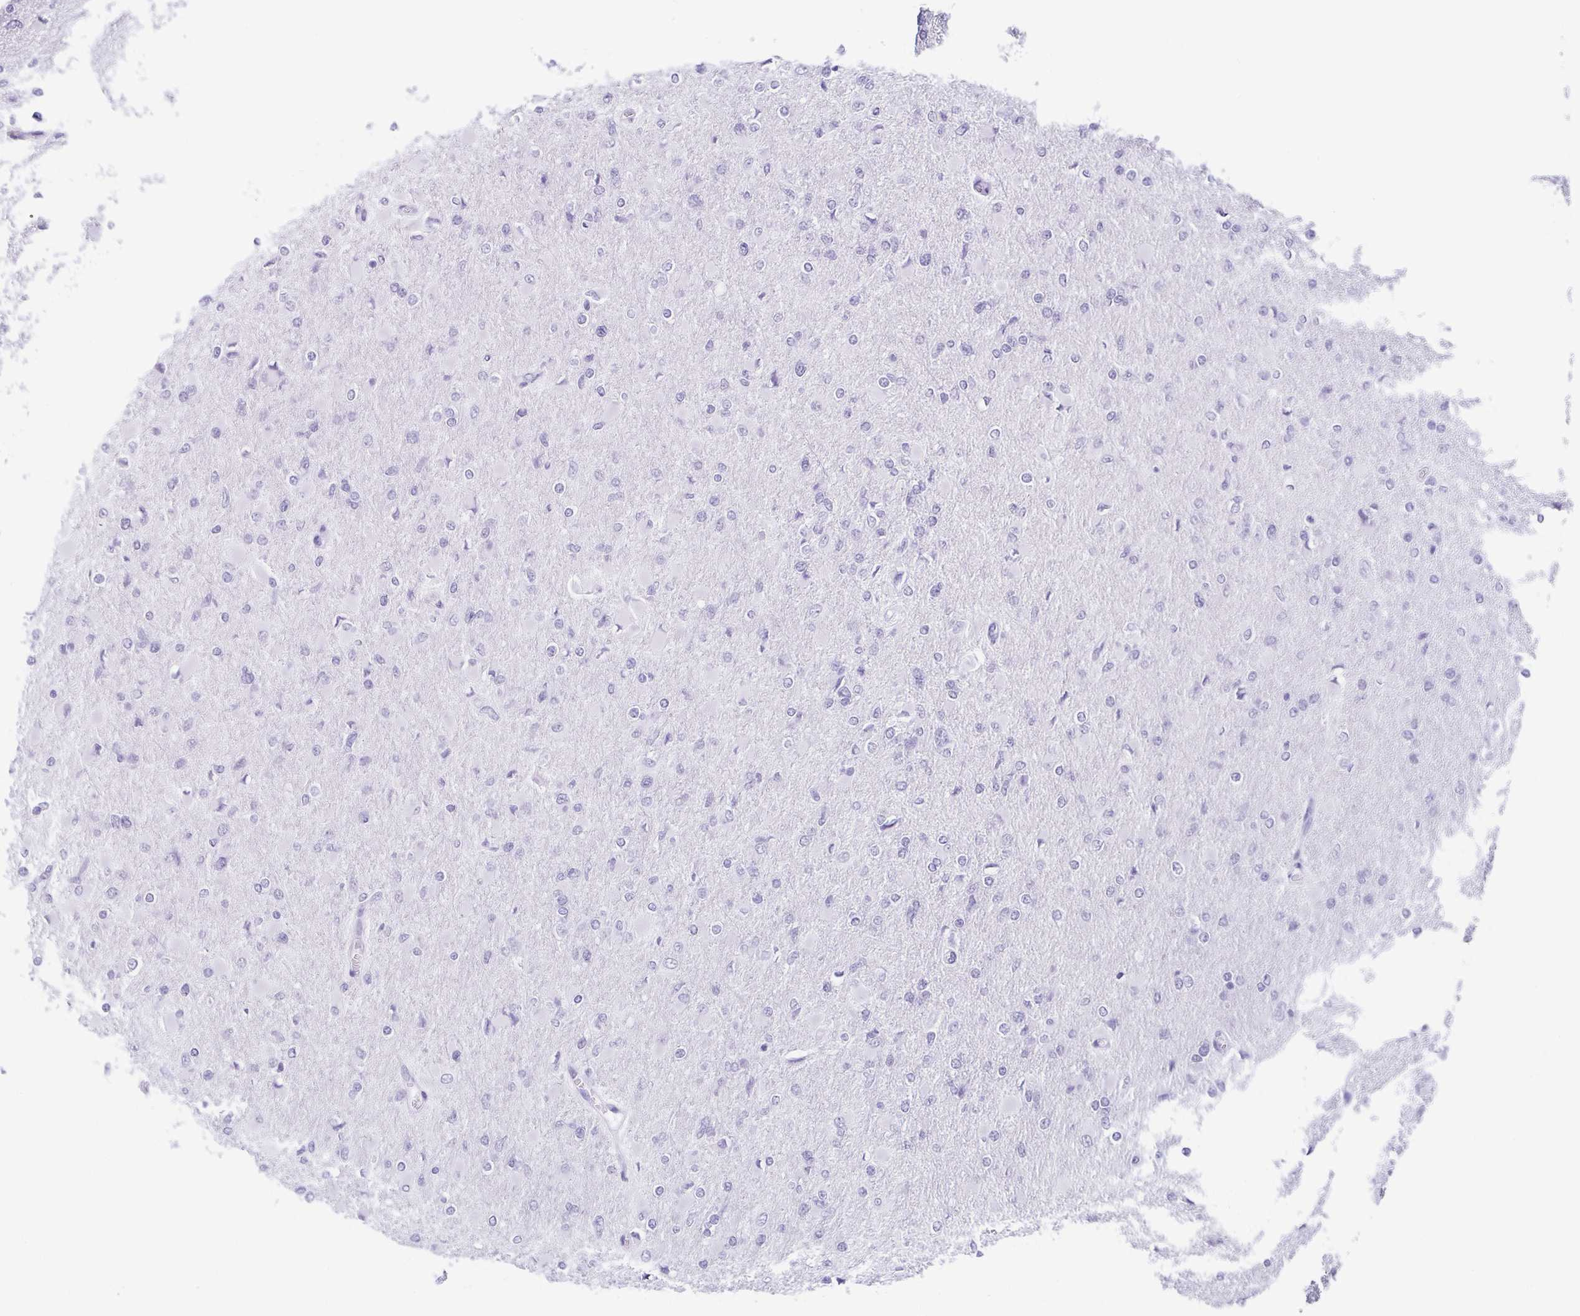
{"staining": {"intensity": "negative", "quantity": "none", "location": "none"}, "tissue": "glioma", "cell_type": "Tumor cells", "image_type": "cancer", "snomed": [{"axis": "morphology", "description": "Glioma, malignant, High grade"}, {"axis": "topography", "description": "Cerebral cortex"}], "caption": "Immunohistochemical staining of human glioma reveals no significant expression in tumor cells.", "gene": "ESX1", "patient": {"sex": "female", "age": 36}}